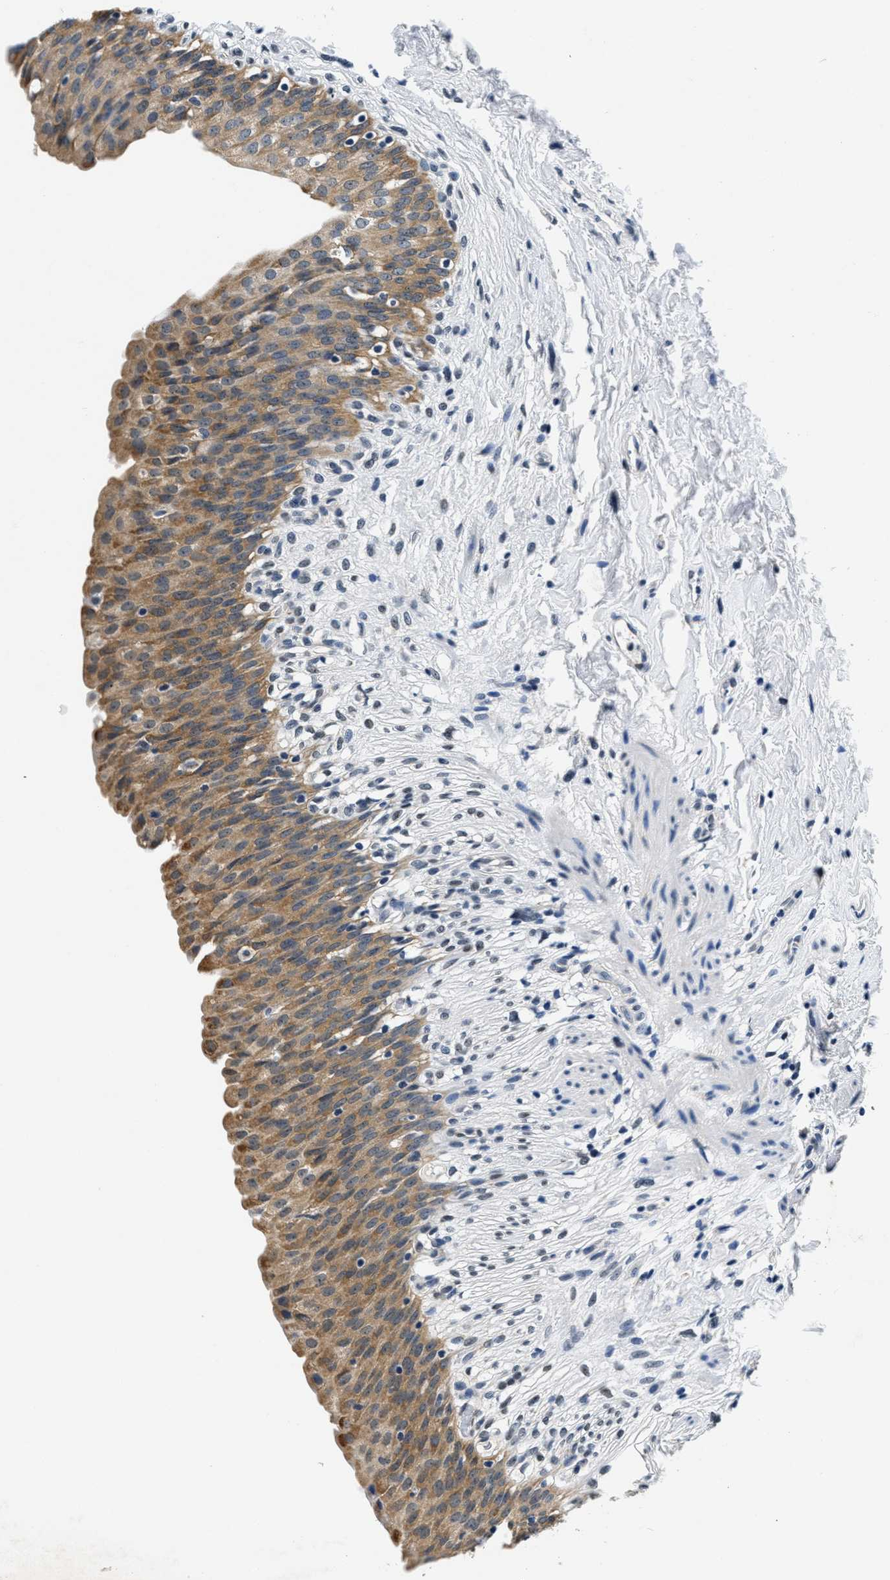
{"staining": {"intensity": "moderate", "quantity": ">75%", "location": "cytoplasmic/membranous"}, "tissue": "urinary bladder", "cell_type": "Urothelial cells", "image_type": "normal", "snomed": [{"axis": "morphology", "description": "Normal tissue, NOS"}, {"axis": "topography", "description": "Urinary bladder"}], "caption": "An image of human urinary bladder stained for a protein shows moderate cytoplasmic/membranous brown staining in urothelial cells.", "gene": "HS3ST2", "patient": {"sex": "female", "age": 79}}